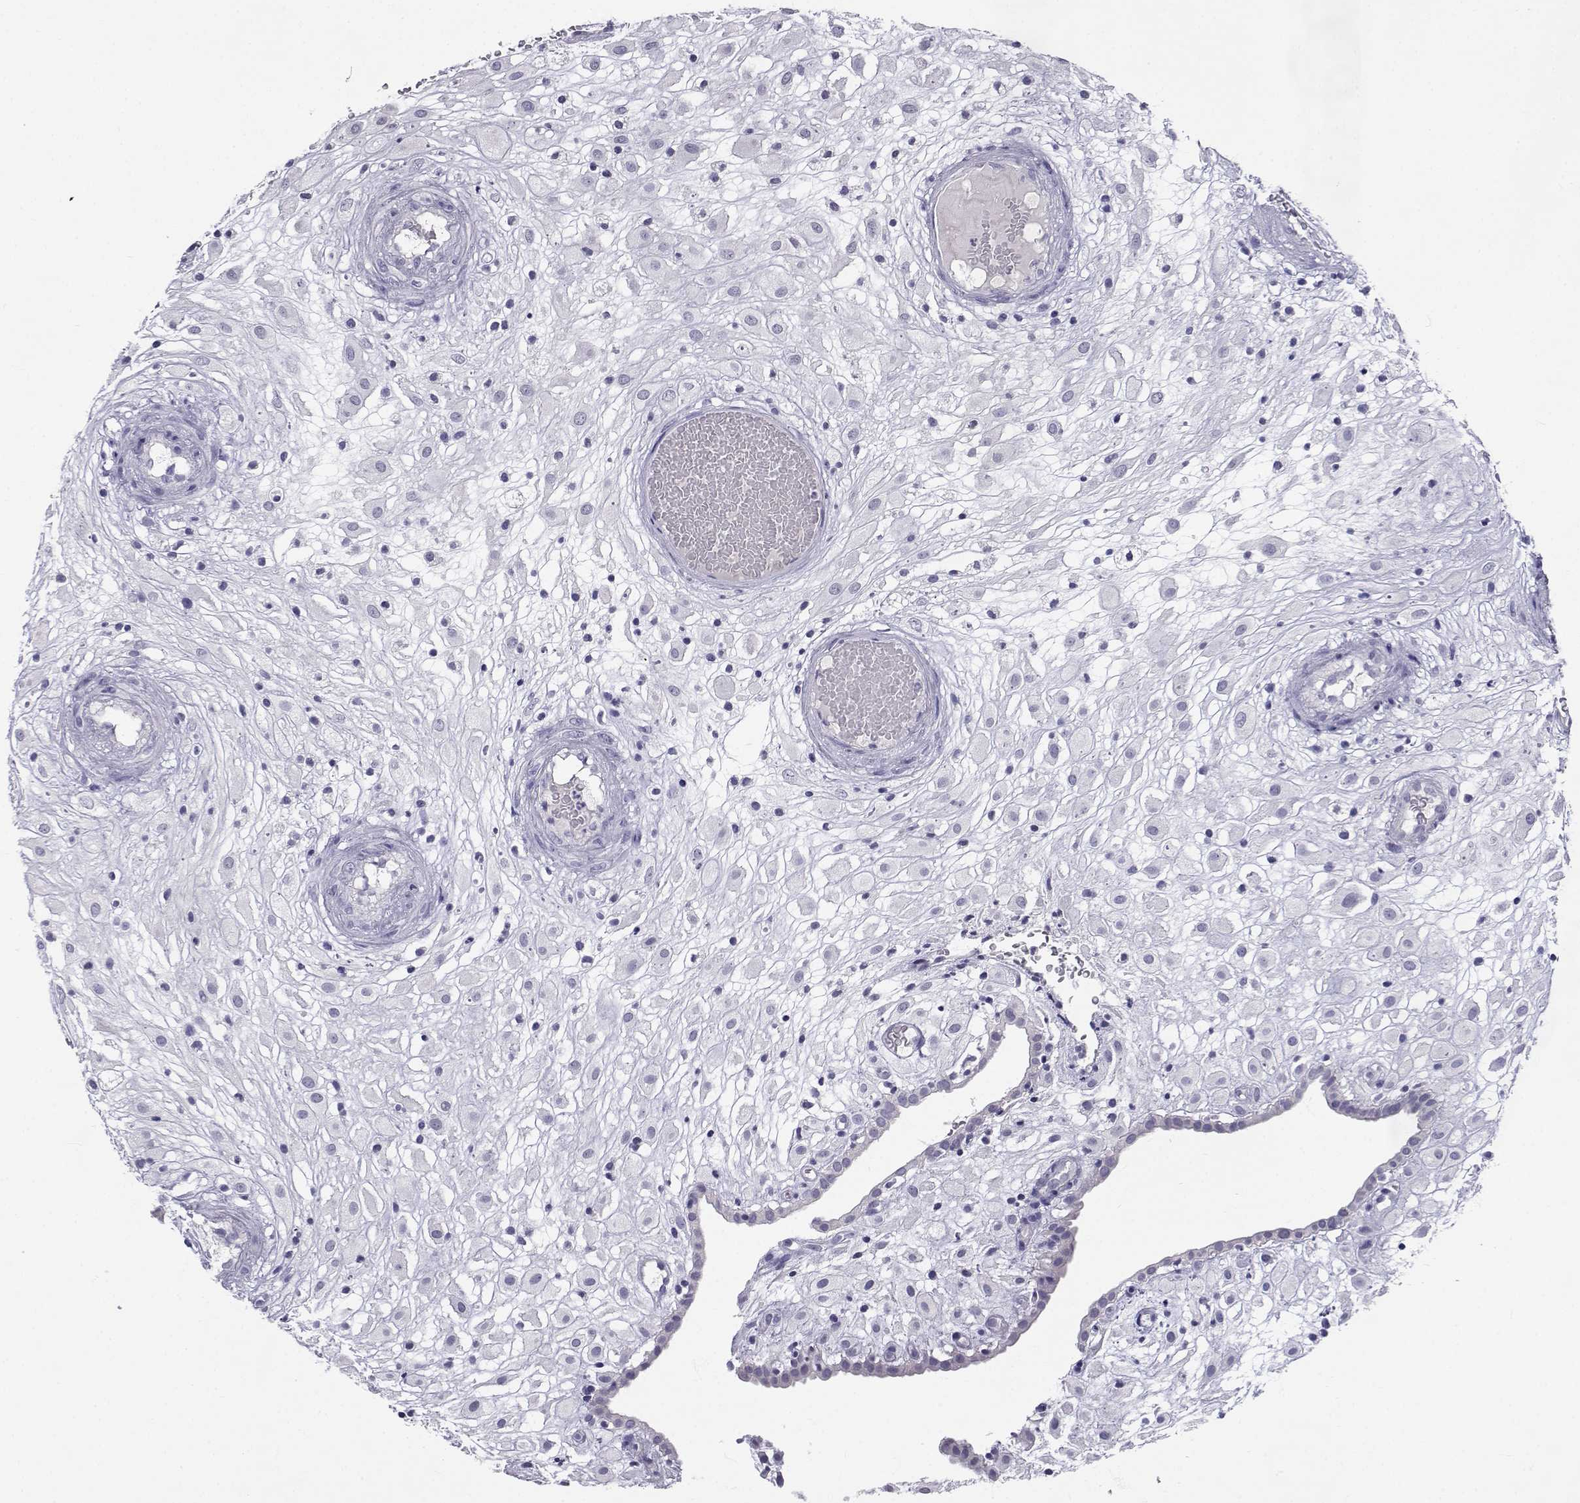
{"staining": {"intensity": "negative", "quantity": "none", "location": "none"}, "tissue": "placenta", "cell_type": "Decidual cells", "image_type": "normal", "snomed": [{"axis": "morphology", "description": "Normal tissue, NOS"}, {"axis": "topography", "description": "Placenta"}], "caption": "There is no significant positivity in decidual cells of placenta.", "gene": "SLC6A3", "patient": {"sex": "female", "age": 24}}